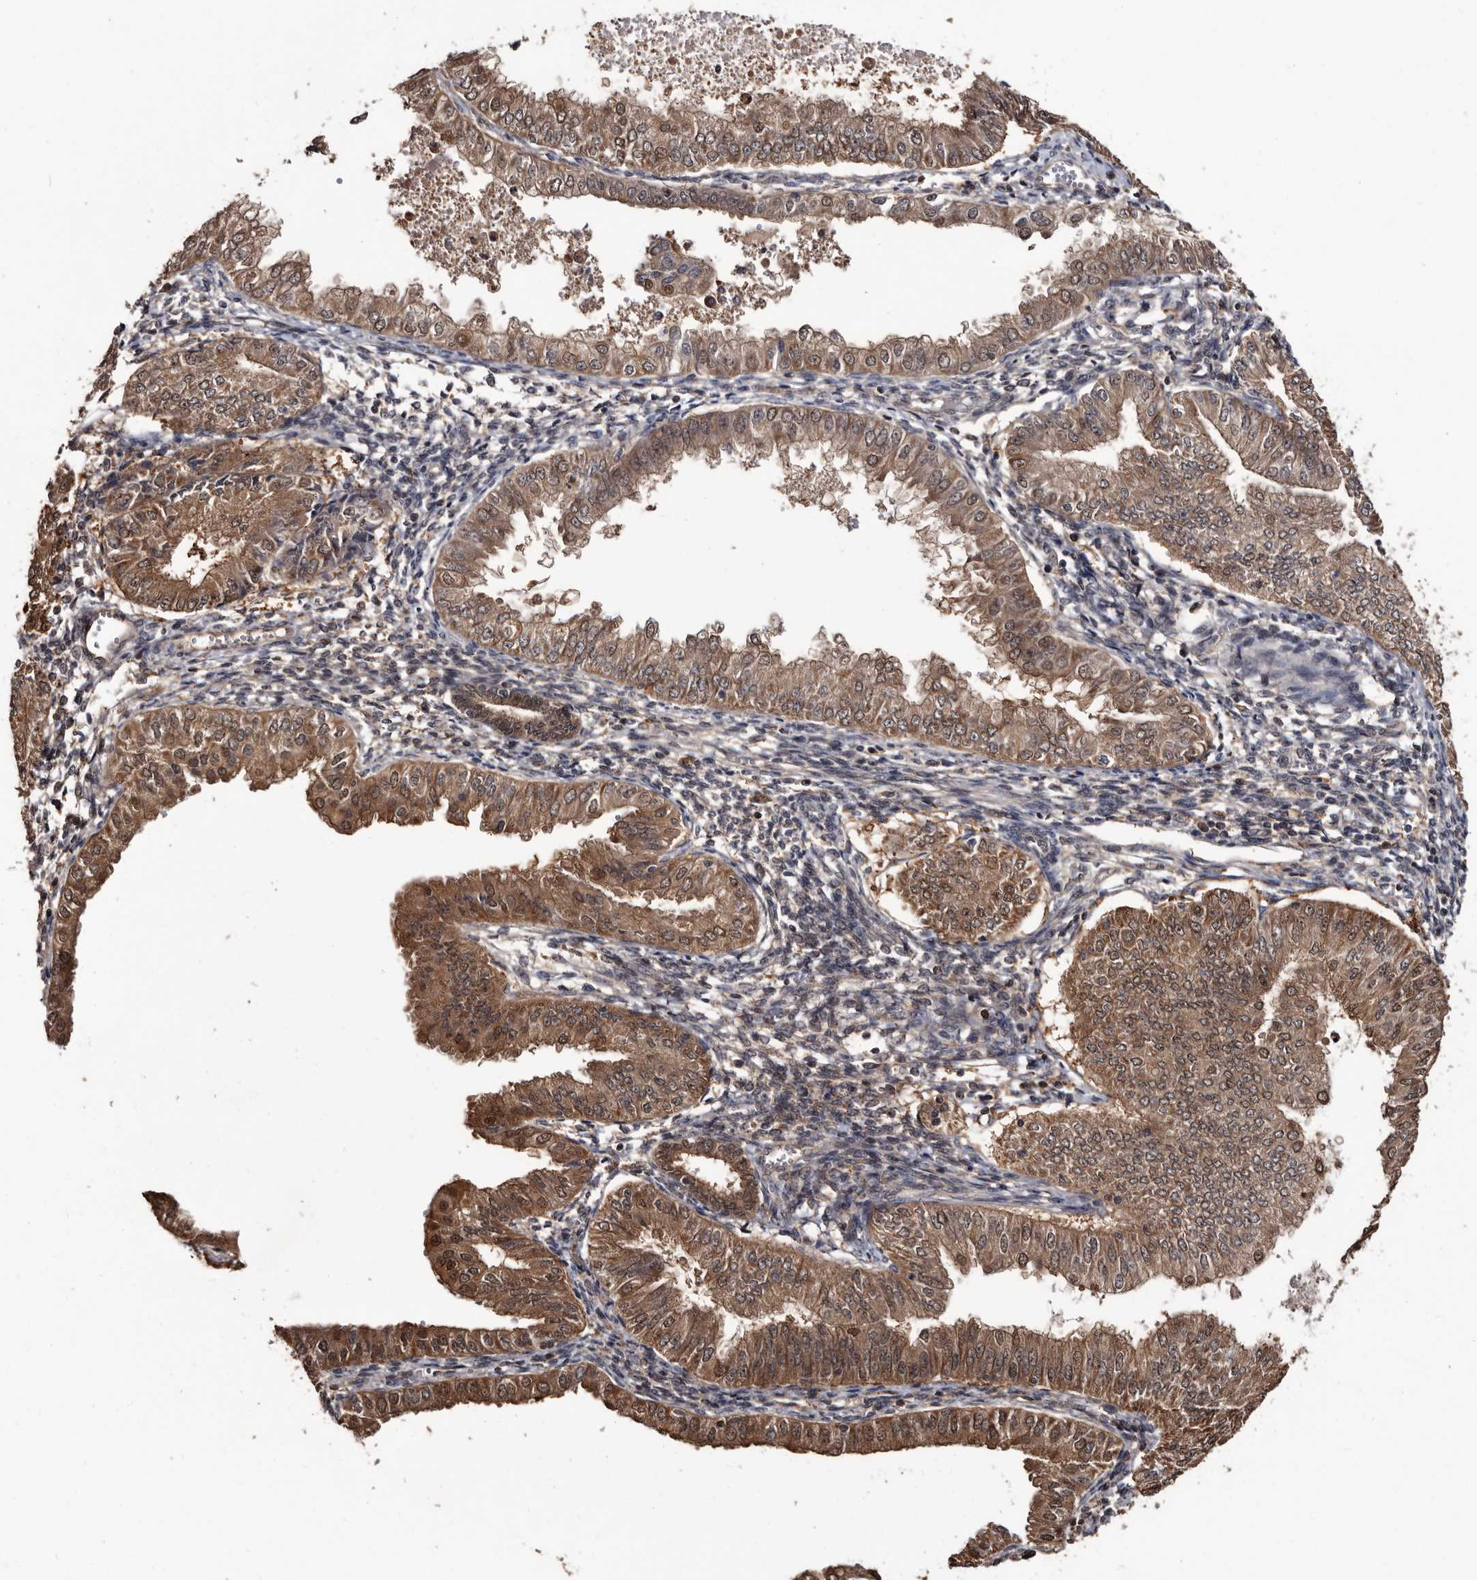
{"staining": {"intensity": "moderate", "quantity": ">75%", "location": "cytoplasmic/membranous"}, "tissue": "endometrial cancer", "cell_type": "Tumor cells", "image_type": "cancer", "snomed": [{"axis": "morphology", "description": "Normal tissue, NOS"}, {"axis": "morphology", "description": "Adenocarcinoma, NOS"}, {"axis": "topography", "description": "Endometrium"}], "caption": "Immunohistochemical staining of human endometrial cancer exhibits moderate cytoplasmic/membranous protein staining in about >75% of tumor cells.", "gene": "TTI2", "patient": {"sex": "female", "age": 53}}